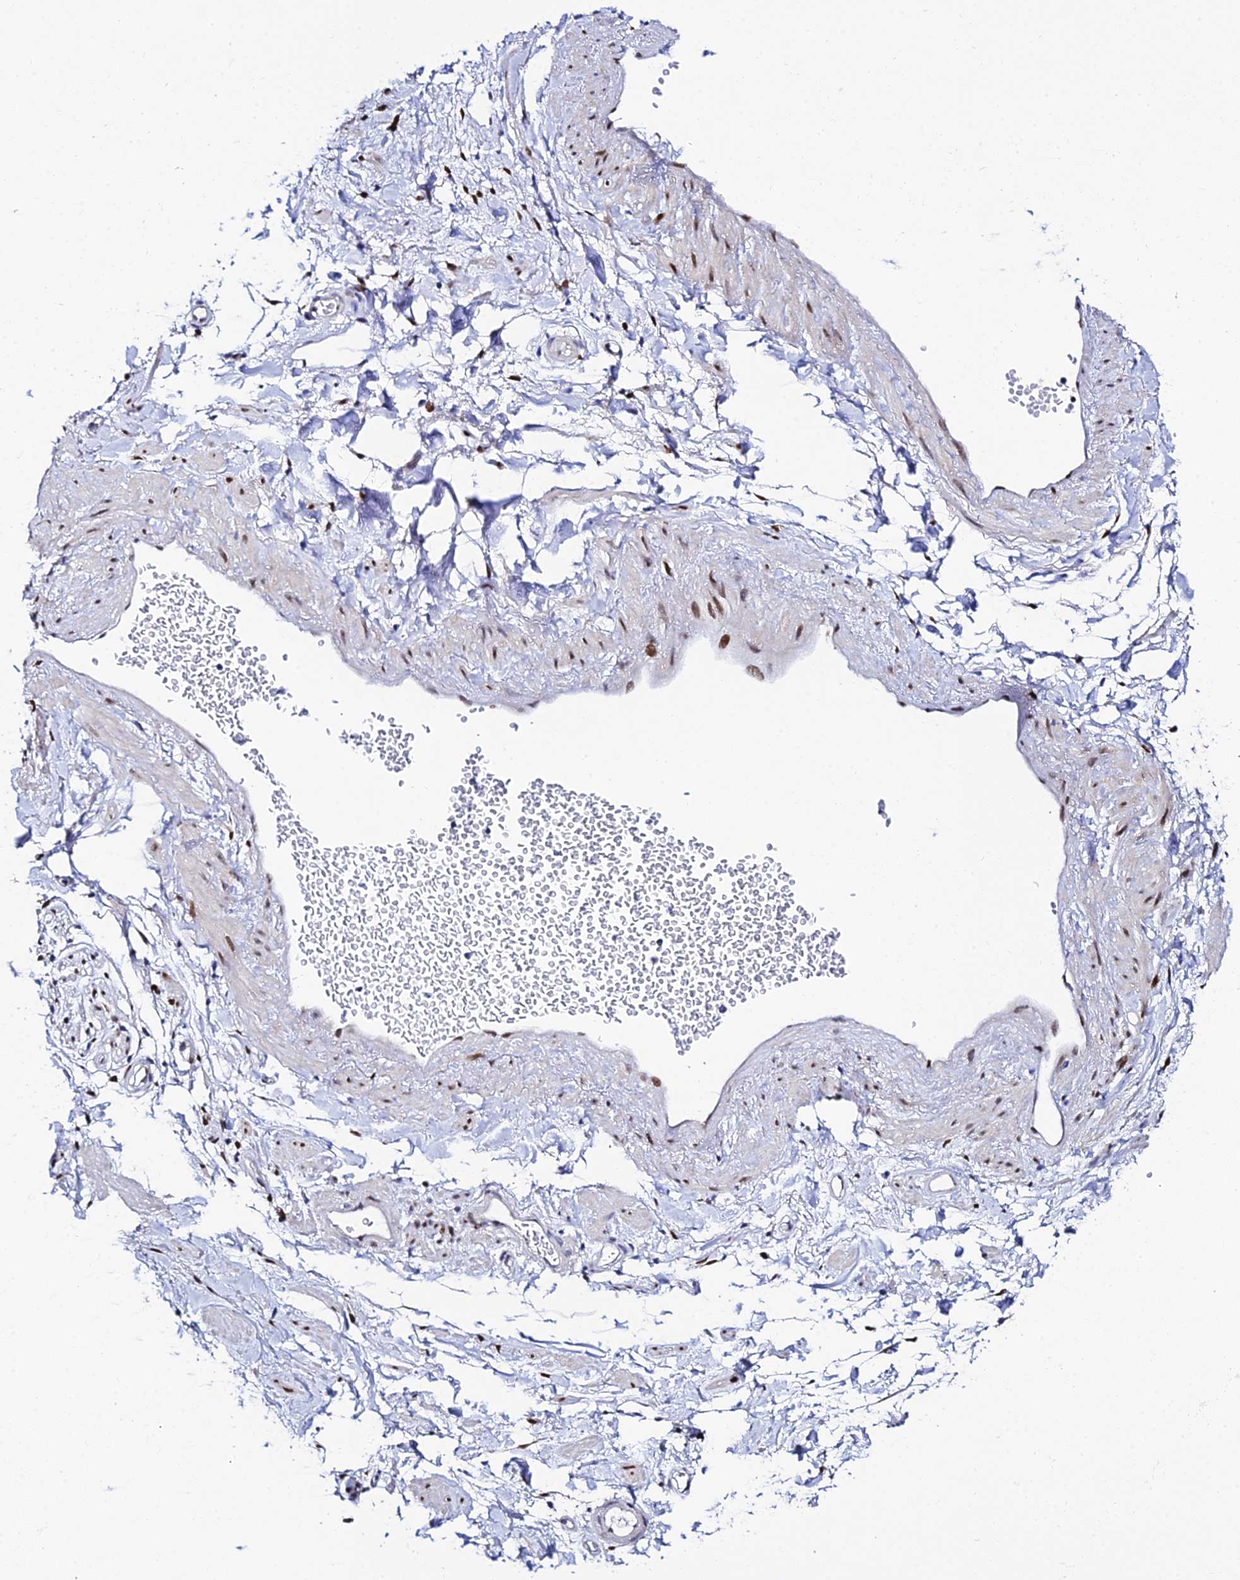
{"staining": {"intensity": "weak", "quantity": ">75%", "location": "nuclear"}, "tissue": "adipose tissue", "cell_type": "Adipocytes", "image_type": "normal", "snomed": [{"axis": "morphology", "description": "Normal tissue, NOS"}, {"axis": "topography", "description": "Soft tissue"}, {"axis": "topography", "description": "Adipose tissue"}, {"axis": "topography", "description": "Vascular tissue"}, {"axis": "topography", "description": "Peripheral nerve tissue"}], "caption": "Immunohistochemistry histopathology image of benign adipose tissue stained for a protein (brown), which displays low levels of weak nuclear staining in approximately >75% of adipocytes.", "gene": "POFUT2", "patient": {"sex": "male", "age": 74}}